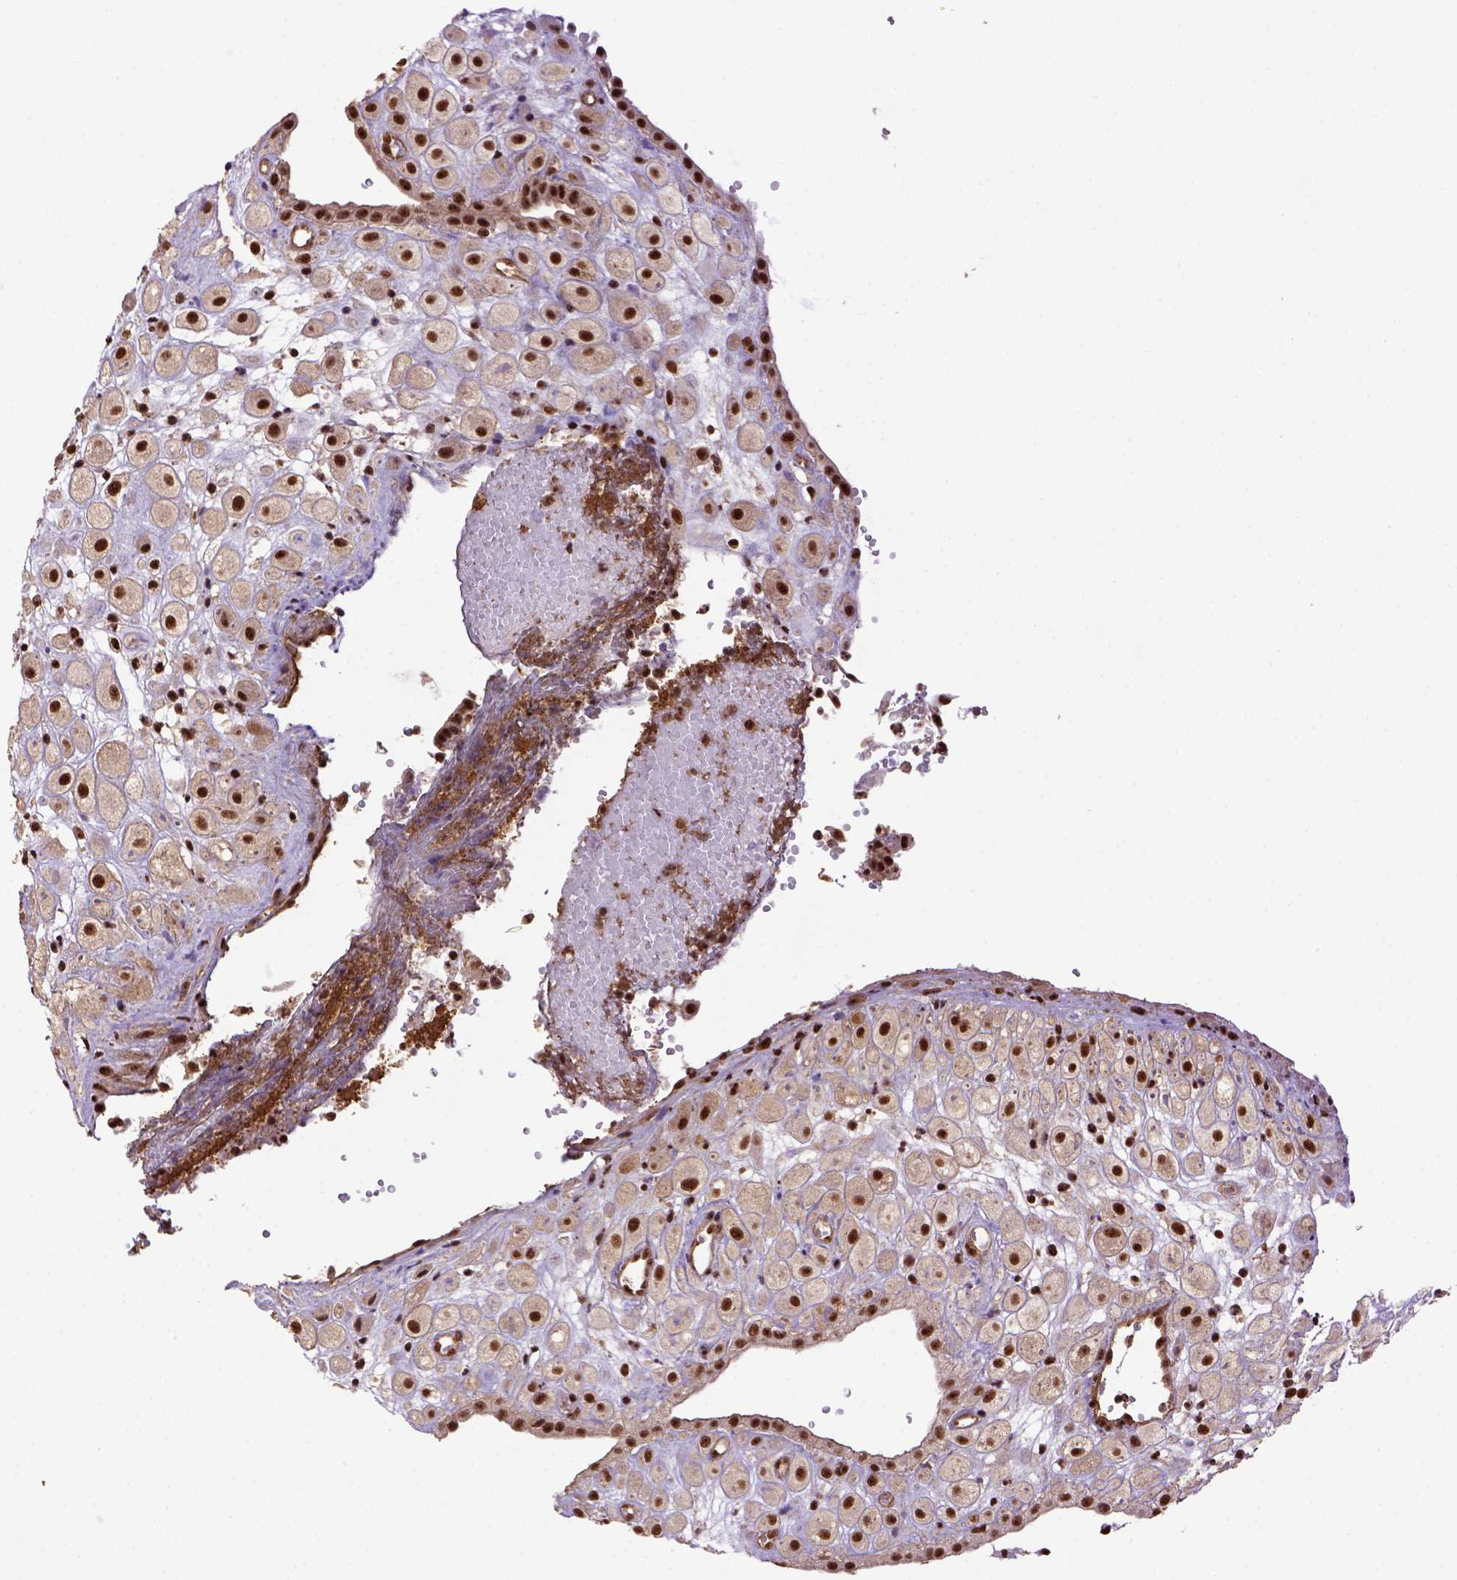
{"staining": {"intensity": "strong", "quantity": ">75%", "location": "nuclear"}, "tissue": "placenta", "cell_type": "Decidual cells", "image_type": "normal", "snomed": [{"axis": "morphology", "description": "Normal tissue, NOS"}, {"axis": "topography", "description": "Placenta"}], "caption": "Brown immunohistochemical staining in normal placenta demonstrates strong nuclear staining in approximately >75% of decidual cells.", "gene": "PPIG", "patient": {"sex": "female", "age": 24}}